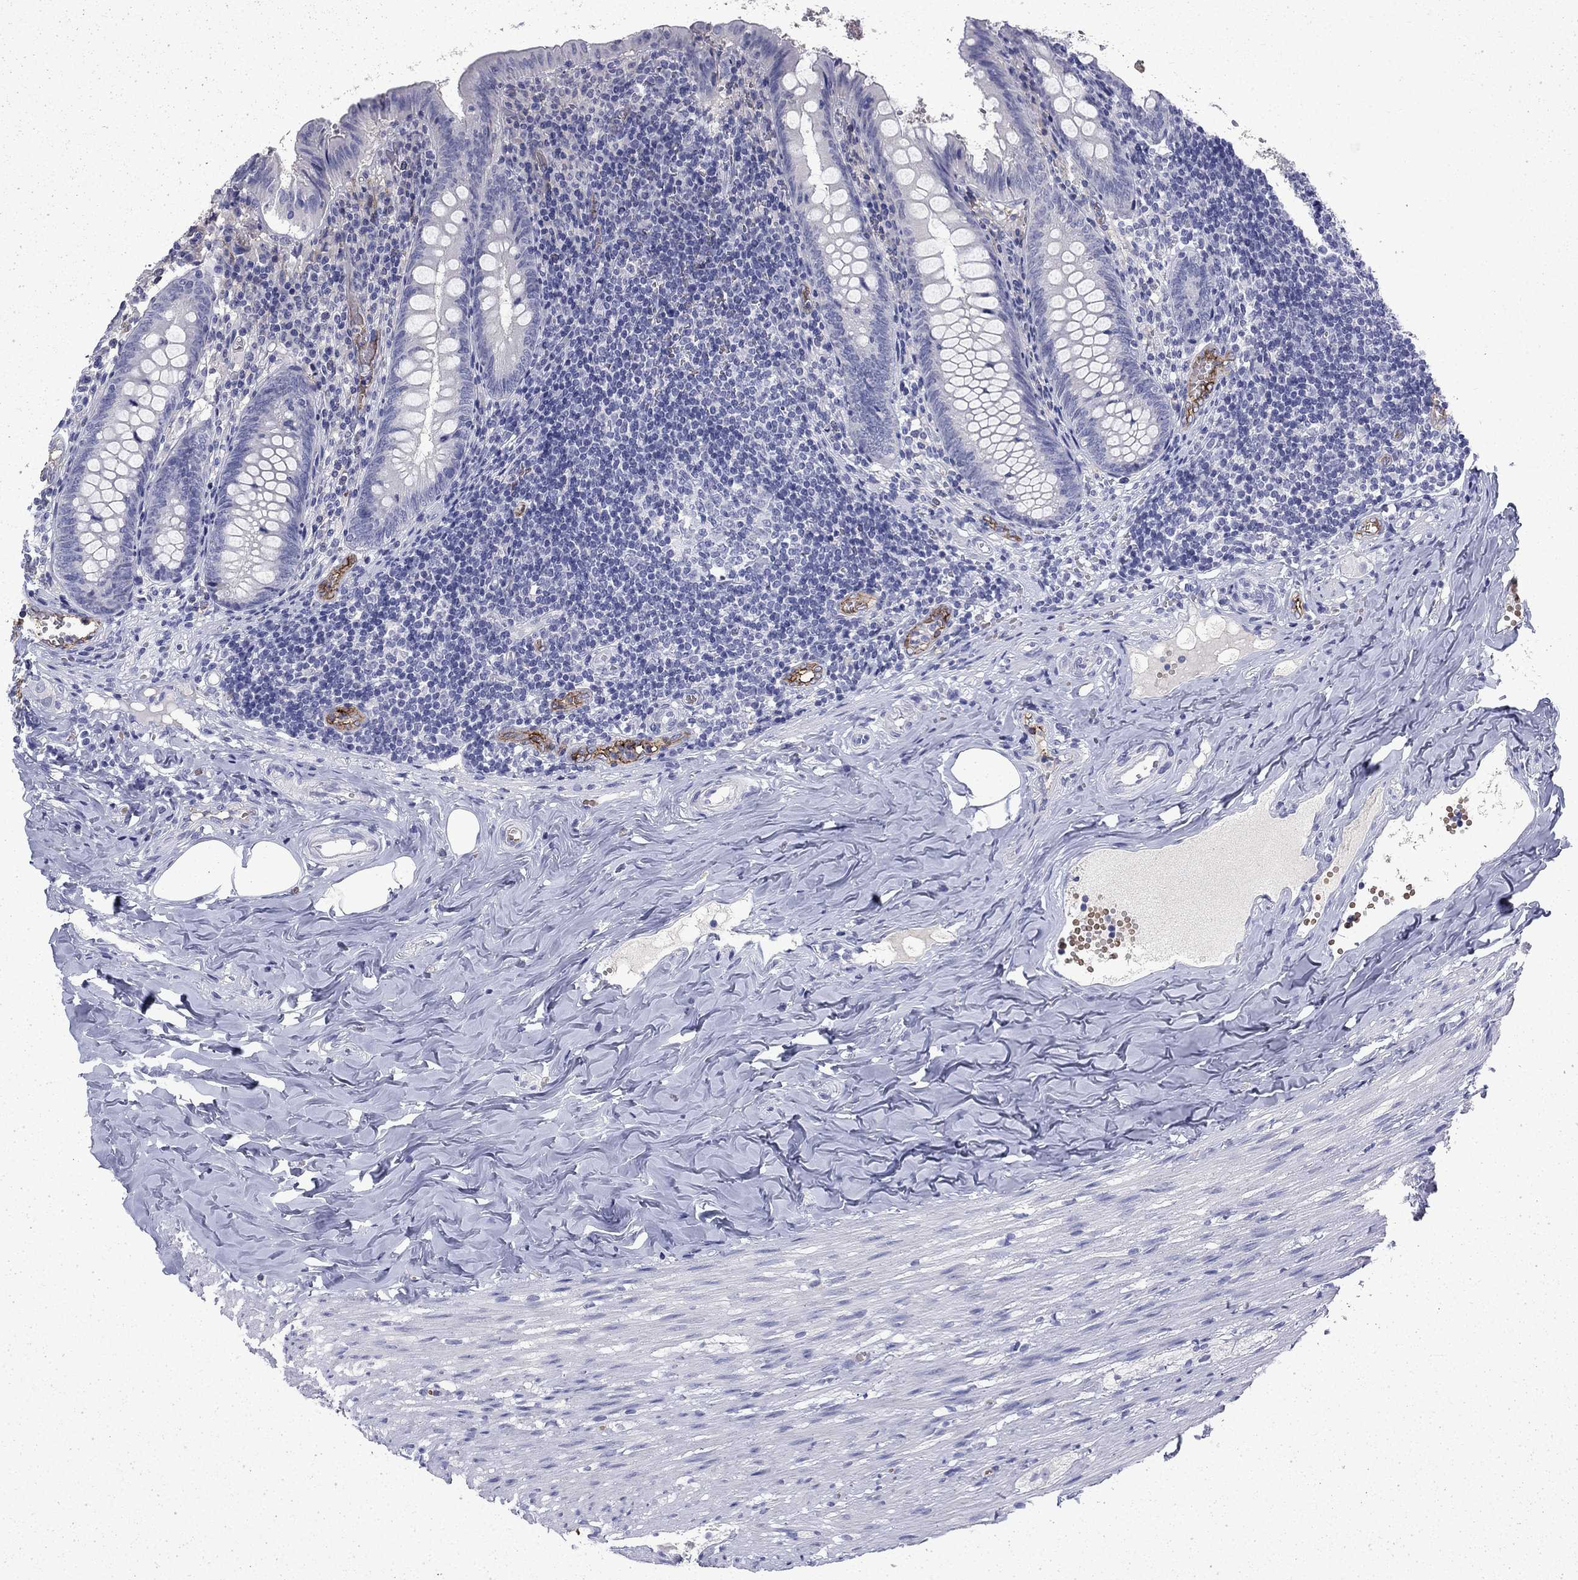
{"staining": {"intensity": "negative", "quantity": "none", "location": "none"}, "tissue": "appendix", "cell_type": "Glandular cells", "image_type": "normal", "snomed": [{"axis": "morphology", "description": "Normal tissue, NOS"}, {"axis": "topography", "description": "Appendix"}], "caption": "Immunohistochemistry photomicrograph of unremarkable human appendix stained for a protein (brown), which exhibits no positivity in glandular cells.", "gene": "ENPP6", "patient": {"sex": "female", "age": 23}}